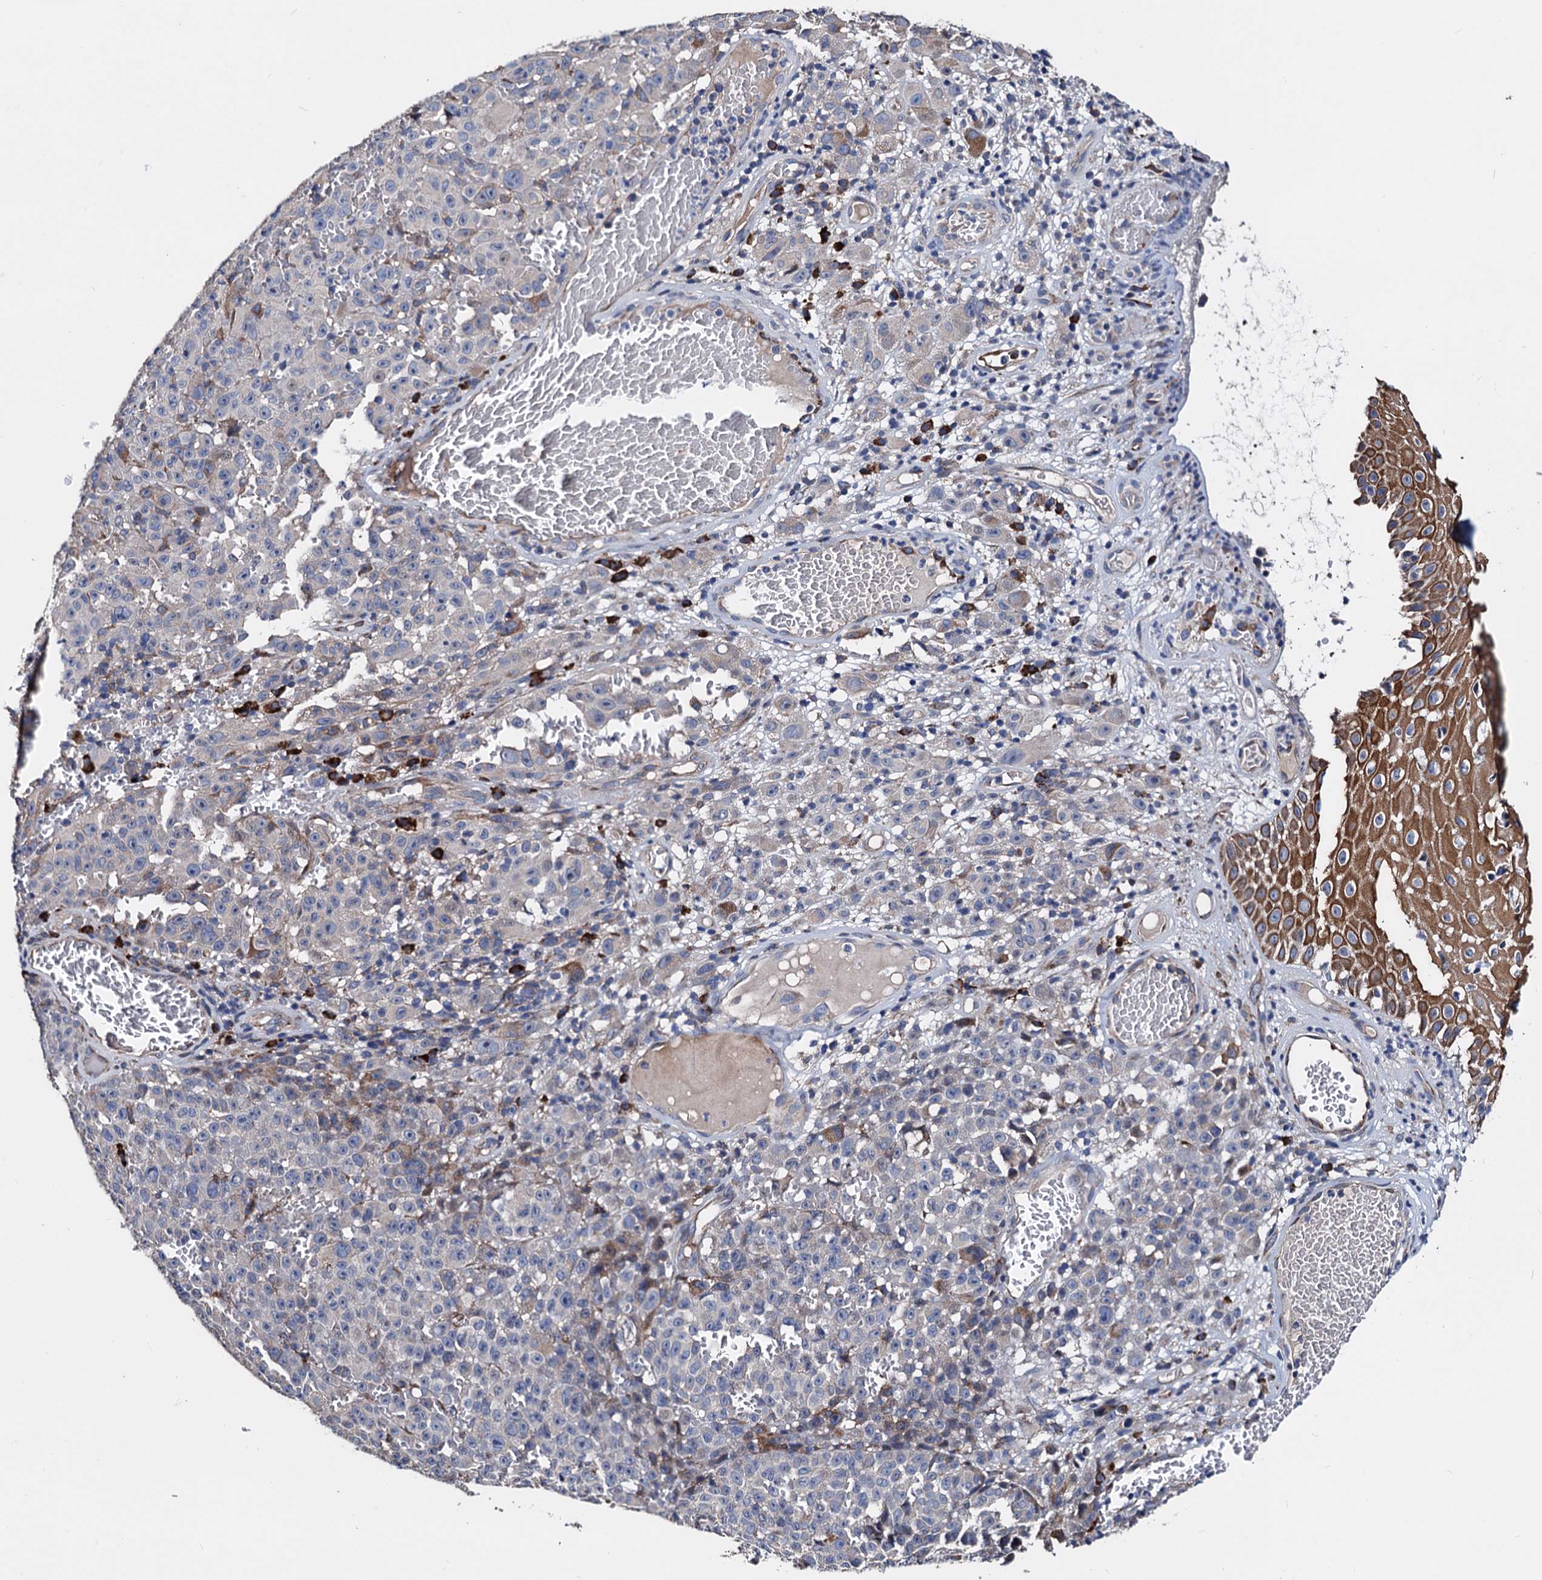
{"staining": {"intensity": "negative", "quantity": "none", "location": "none"}, "tissue": "melanoma", "cell_type": "Tumor cells", "image_type": "cancer", "snomed": [{"axis": "morphology", "description": "Malignant melanoma, NOS"}, {"axis": "topography", "description": "Skin"}], "caption": "High power microscopy photomicrograph of an immunohistochemistry (IHC) micrograph of malignant melanoma, revealing no significant expression in tumor cells.", "gene": "AKAP11", "patient": {"sex": "female", "age": 82}}